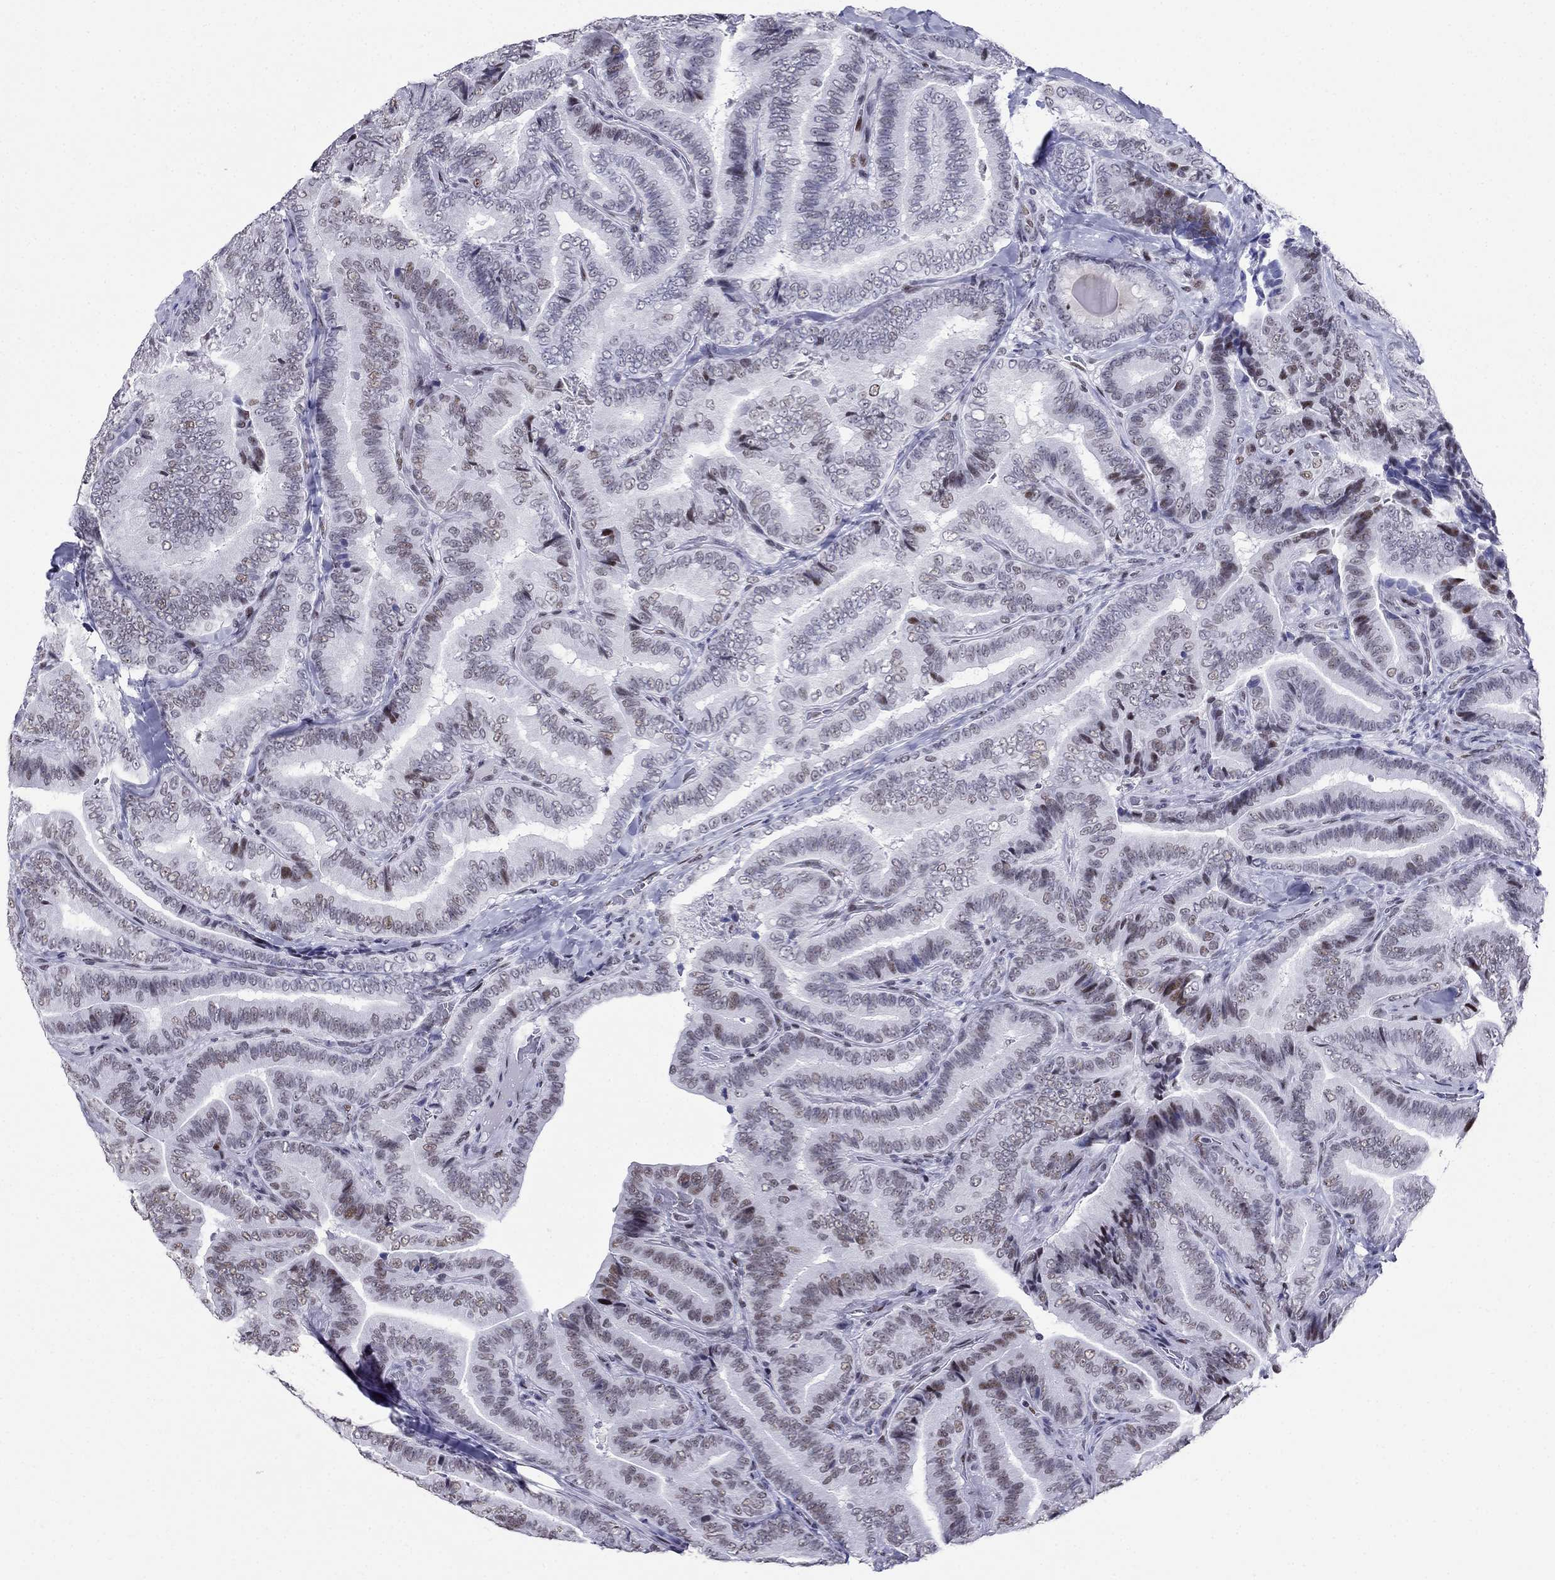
{"staining": {"intensity": "moderate", "quantity": "25%-75%", "location": "nuclear"}, "tissue": "thyroid cancer", "cell_type": "Tumor cells", "image_type": "cancer", "snomed": [{"axis": "morphology", "description": "Papillary adenocarcinoma, NOS"}, {"axis": "topography", "description": "Thyroid gland"}], "caption": "Thyroid cancer stained for a protein (brown) demonstrates moderate nuclear positive staining in about 25%-75% of tumor cells.", "gene": "PPM1G", "patient": {"sex": "male", "age": 61}}